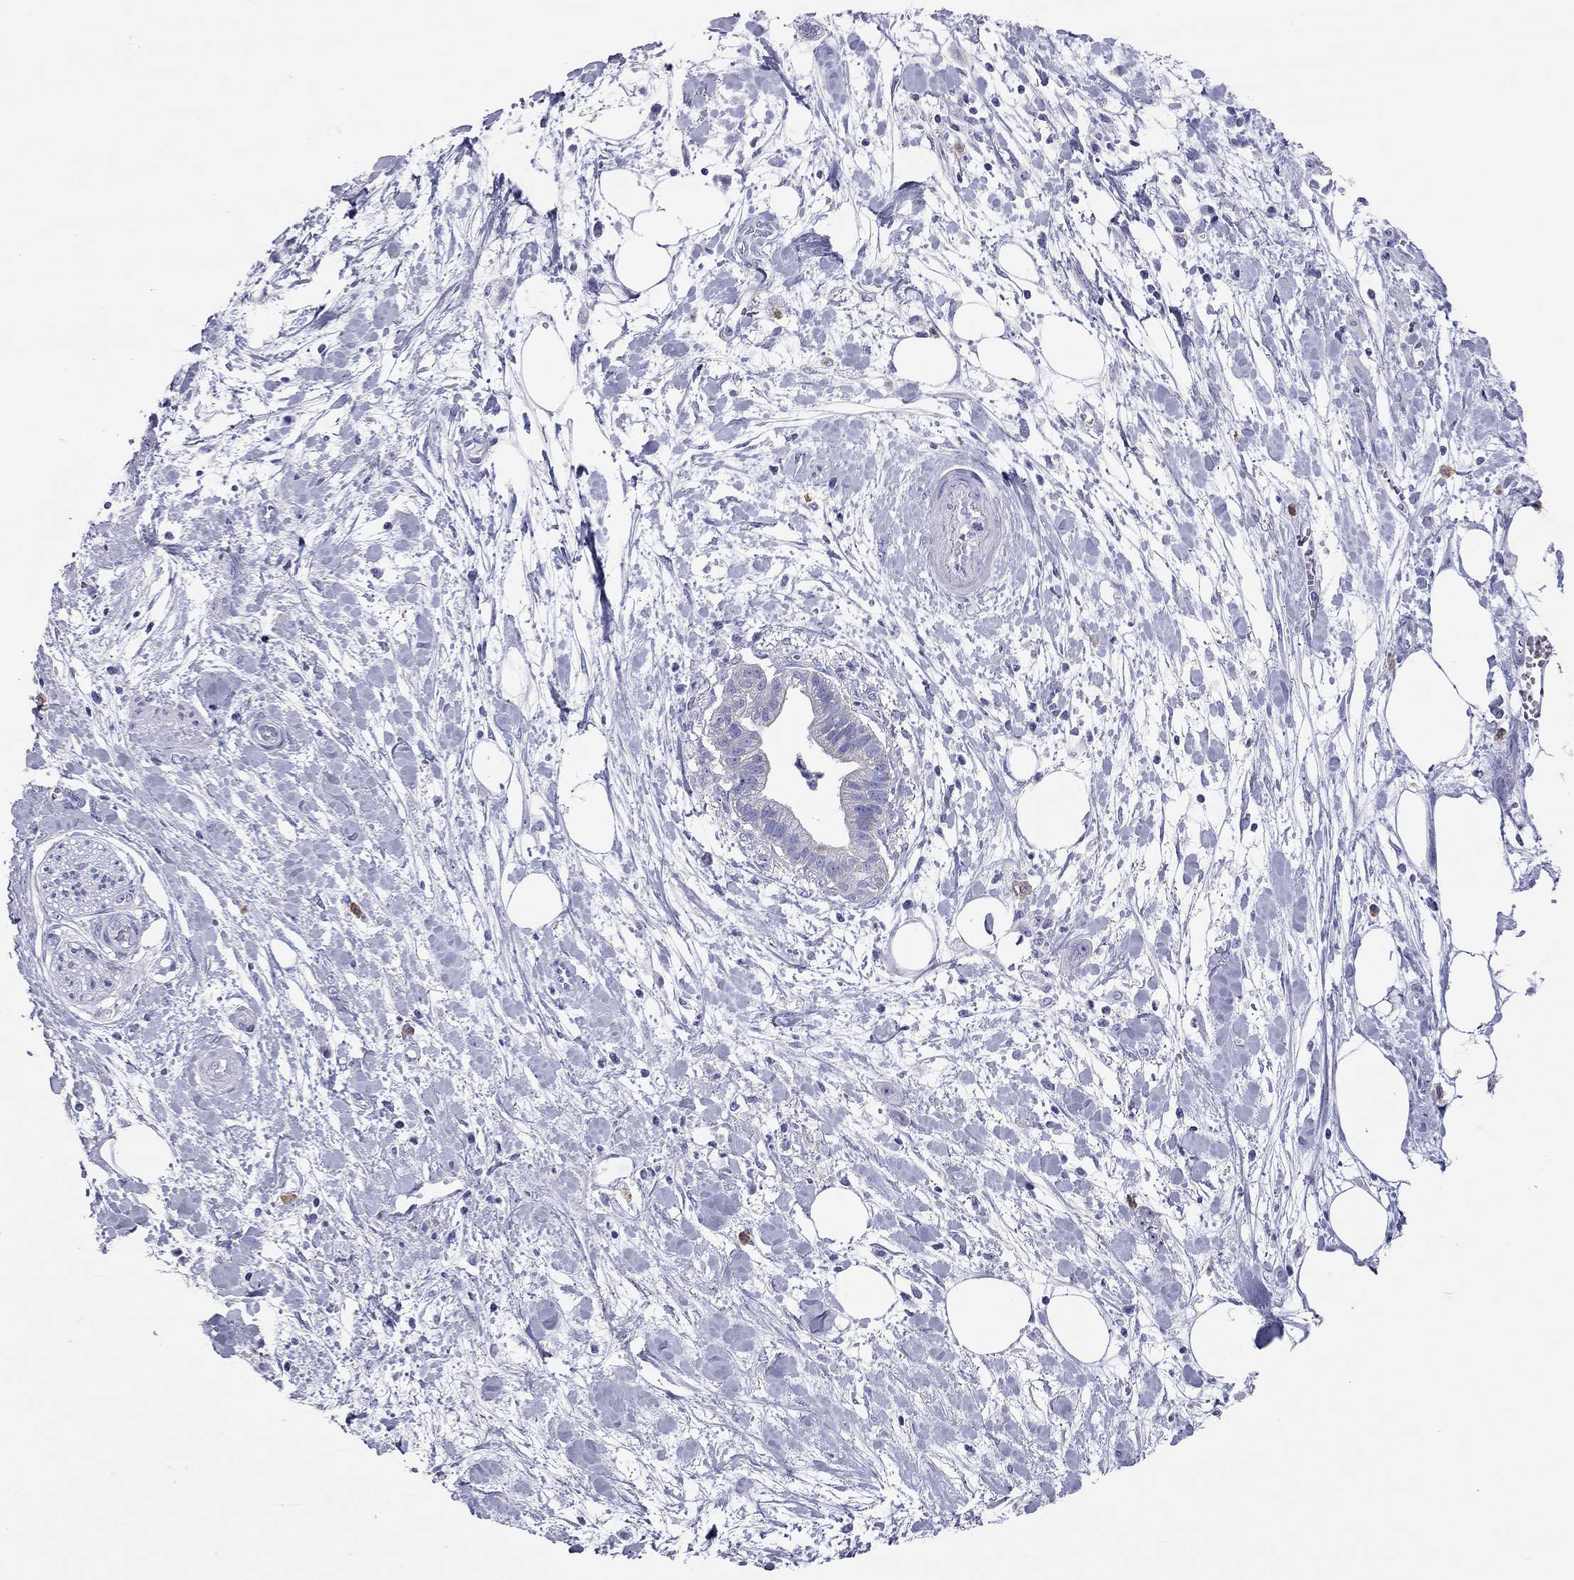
{"staining": {"intensity": "negative", "quantity": "none", "location": "none"}, "tissue": "pancreatic cancer", "cell_type": "Tumor cells", "image_type": "cancer", "snomed": [{"axis": "morphology", "description": "Normal tissue, NOS"}, {"axis": "morphology", "description": "Adenocarcinoma, NOS"}, {"axis": "topography", "description": "Lymph node"}, {"axis": "topography", "description": "Pancreas"}], "caption": "Human pancreatic adenocarcinoma stained for a protein using immunohistochemistry reveals no positivity in tumor cells.", "gene": "DPY19L2", "patient": {"sex": "female", "age": 58}}